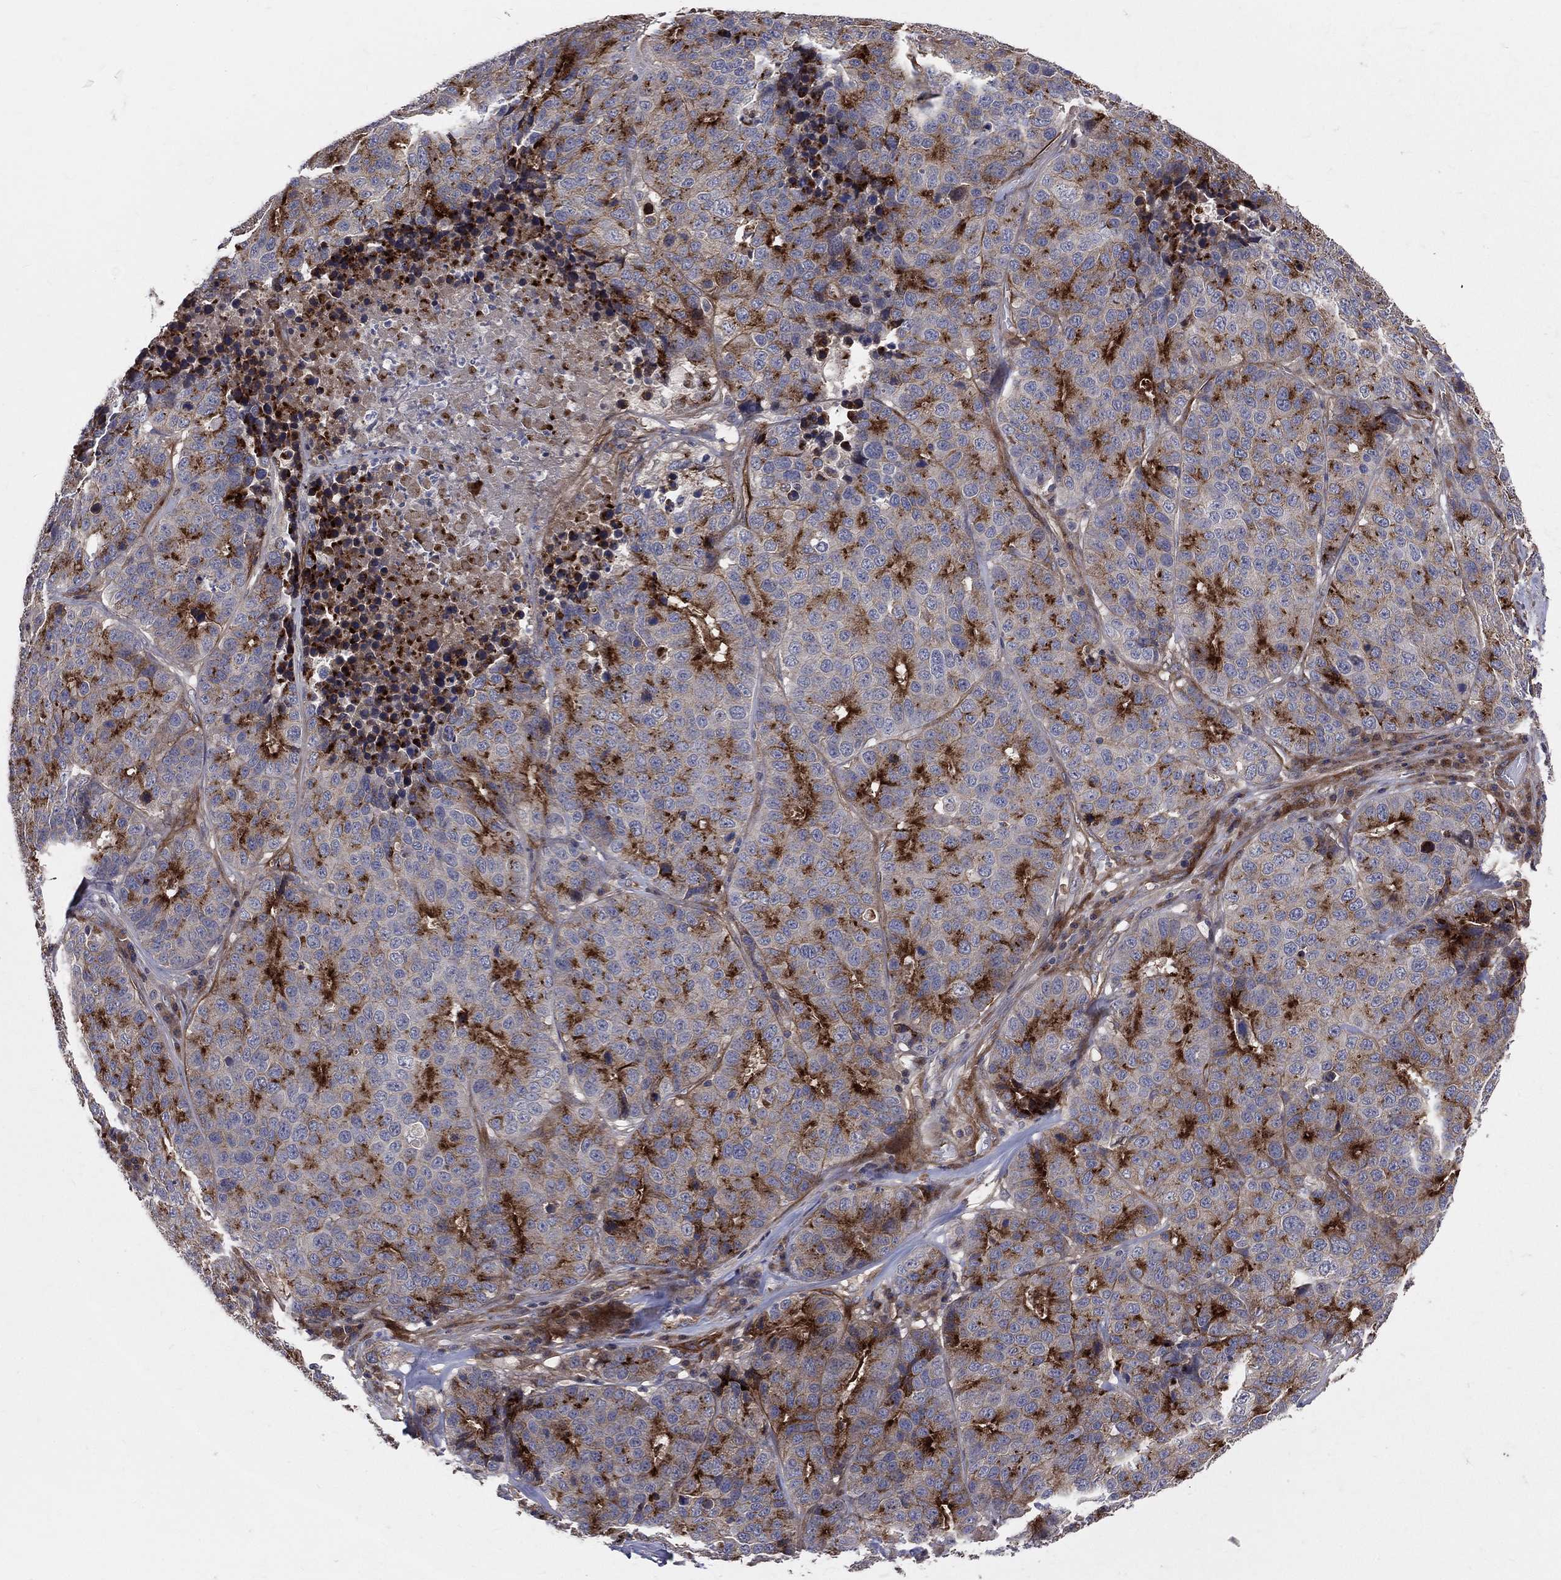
{"staining": {"intensity": "strong", "quantity": "<25%", "location": "cytoplasmic/membranous"}, "tissue": "stomach cancer", "cell_type": "Tumor cells", "image_type": "cancer", "snomed": [{"axis": "morphology", "description": "Adenocarcinoma, NOS"}, {"axis": "topography", "description": "Stomach"}], "caption": "Protein expression analysis of adenocarcinoma (stomach) demonstrates strong cytoplasmic/membranous positivity in approximately <25% of tumor cells. (Brightfield microscopy of DAB IHC at high magnification).", "gene": "ENTPD1", "patient": {"sex": "male", "age": 71}}